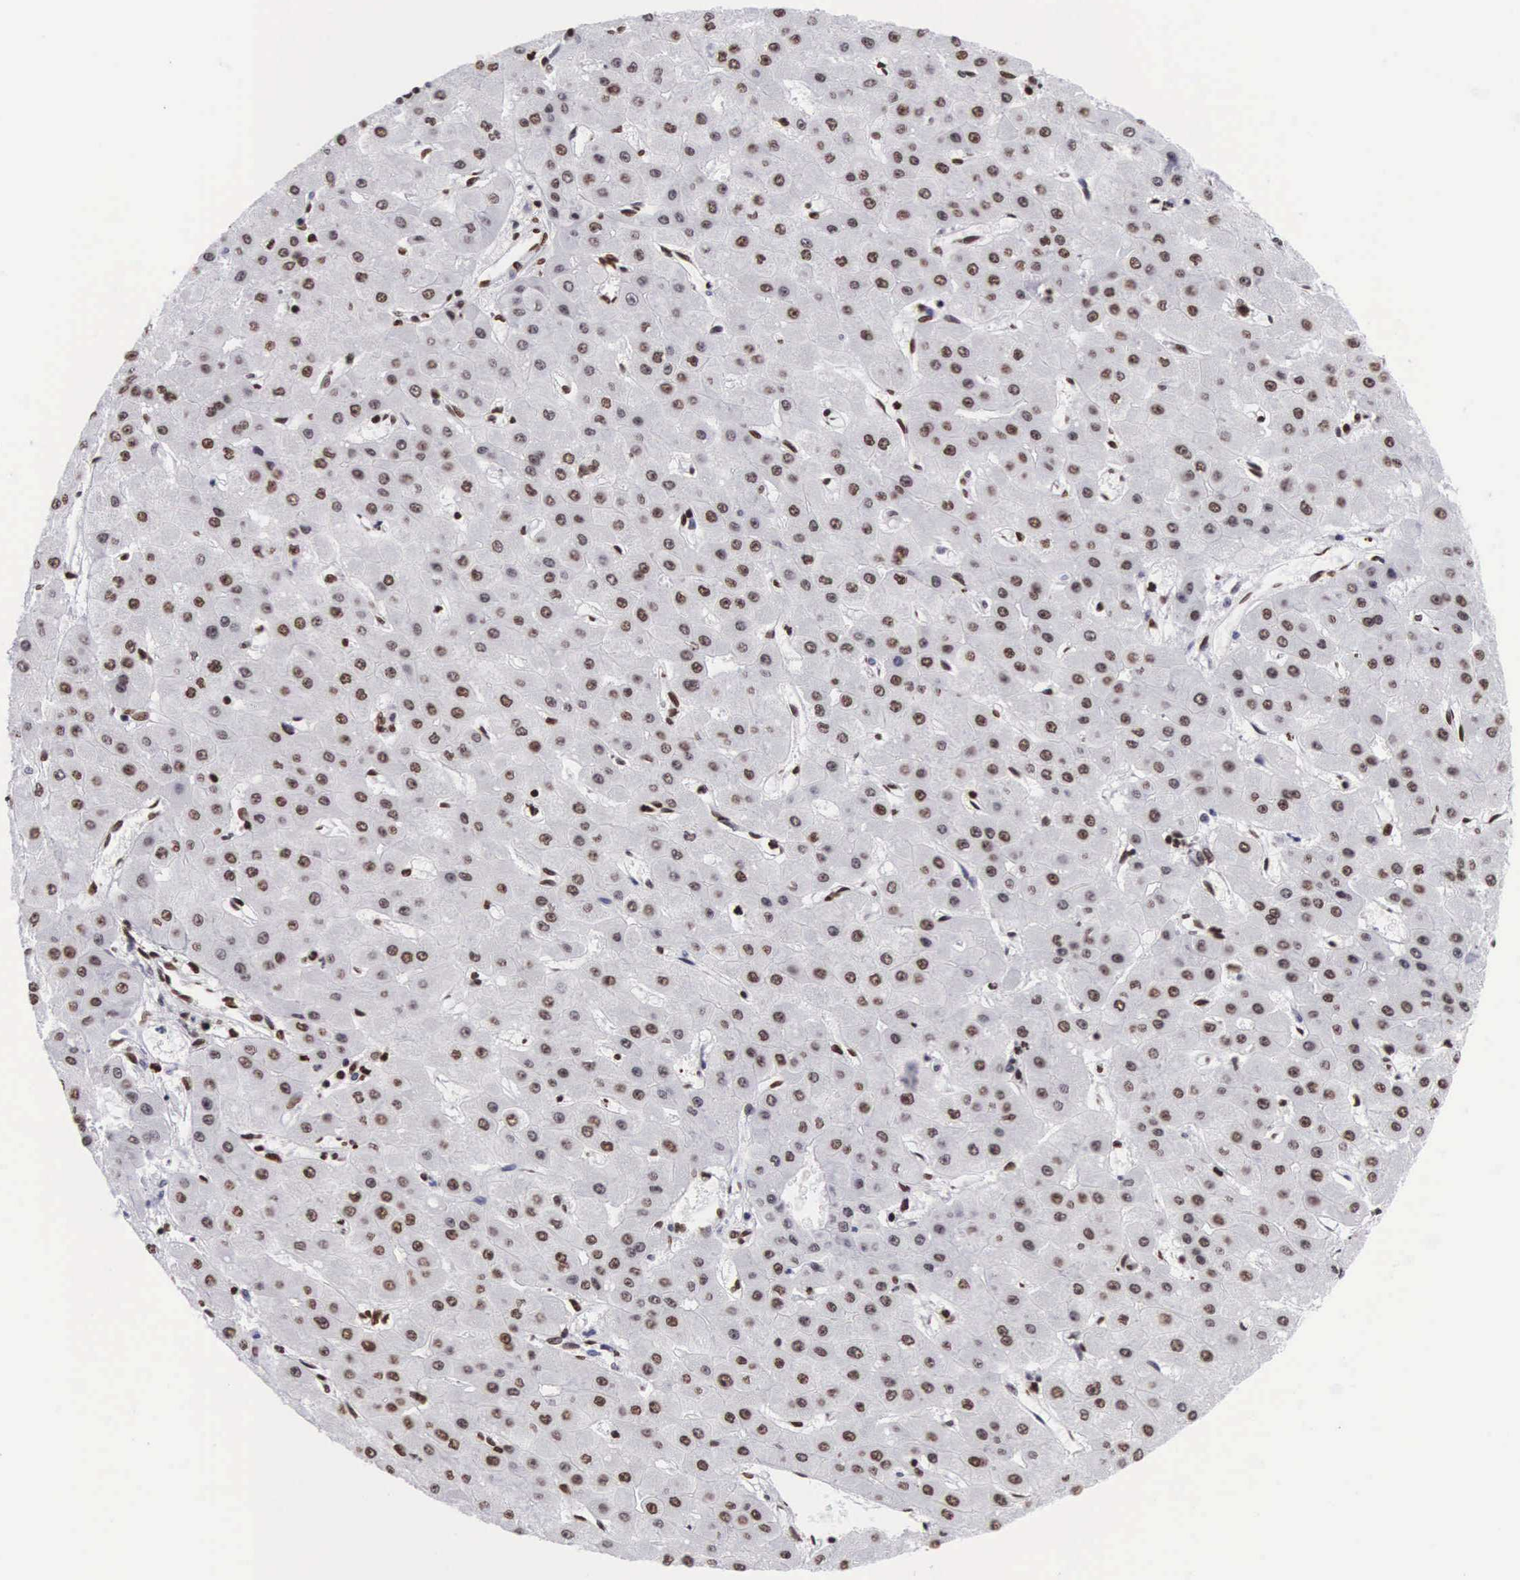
{"staining": {"intensity": "moderate", "quantity": "25%-75%", "location": "nuclear"}, "tissue": "liver cancer", "cell_type": "Tumor cells", "image_type": "cancer", "snomed": [{"axis": "morphology", "description": "Carcinoma, Hepatocellular, NOS"}, {"axis": "topography", "description": "Liver"}], "caption": "This micrograph displays immunohistochemistry staining of human liver hepatocellular carcinoma, with medium moderate nuclear expression in about 25%-75% of tumor cells.", "gene": "MECP2", "patient": {"sex": "female", "age": 52}}